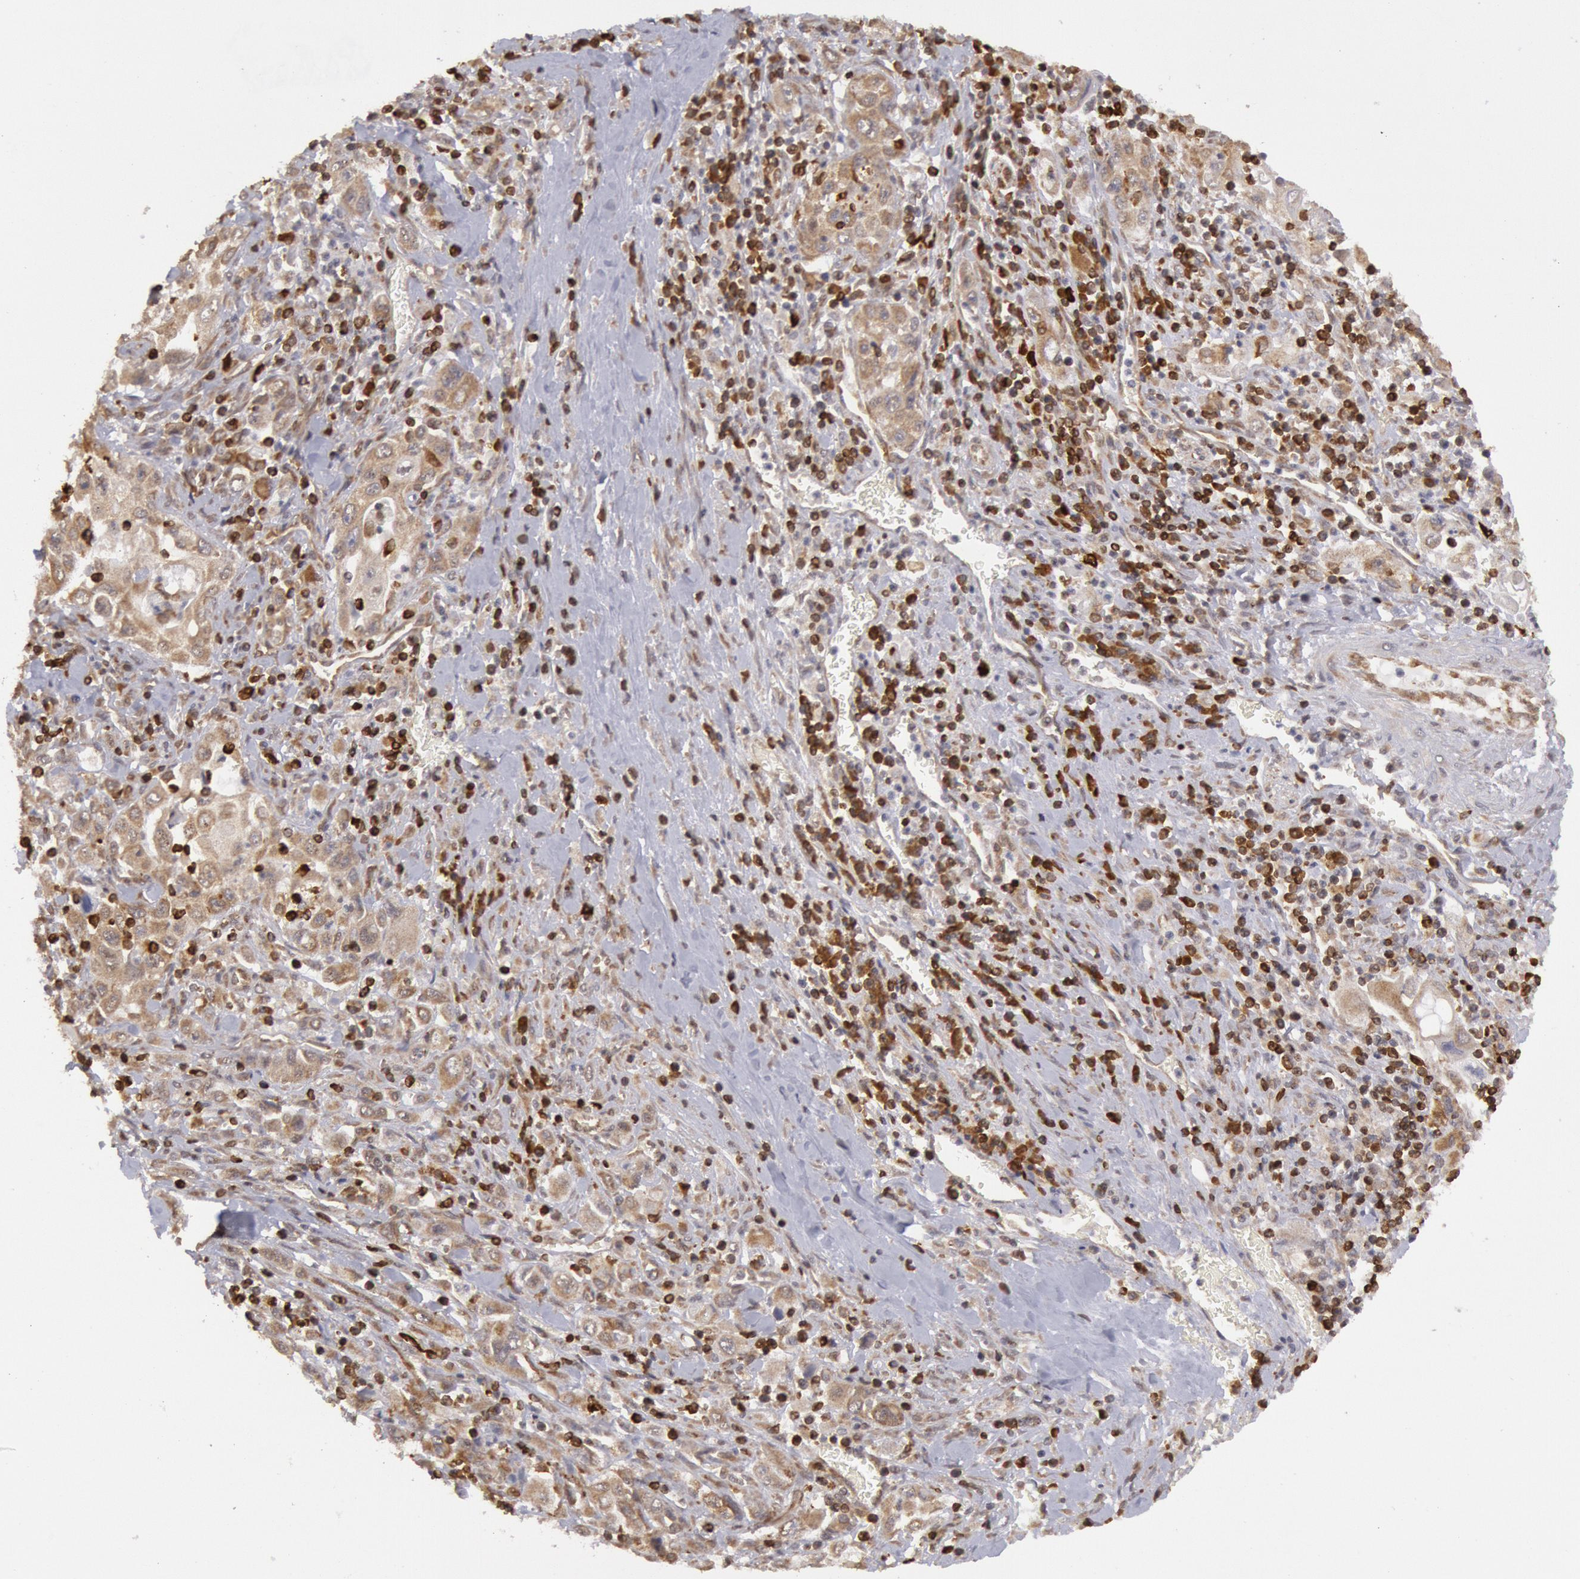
{"staining": {"intensity": "weak", "quantity": ">75%", "location": "cytoplasmic/membranous"}, "tissue": "pancreatic cancer", "cell_type": "Tumor cells", "image_type": "cancer", "snomed": [{"axis": "morphology", "description": "Adenocarcinoma, NOS"}, {"axis": "topography", "description": "Pancreas"}], "caption": "A high-resolution micrograph shows IHC staining of adenocarcinoma (pancreatic), which demonstrates weak cytoplasmic/membranous expression in about >75% of tumor cells.", "gene": "TAP2", "patient": {"sex": "male", "age": 70}}